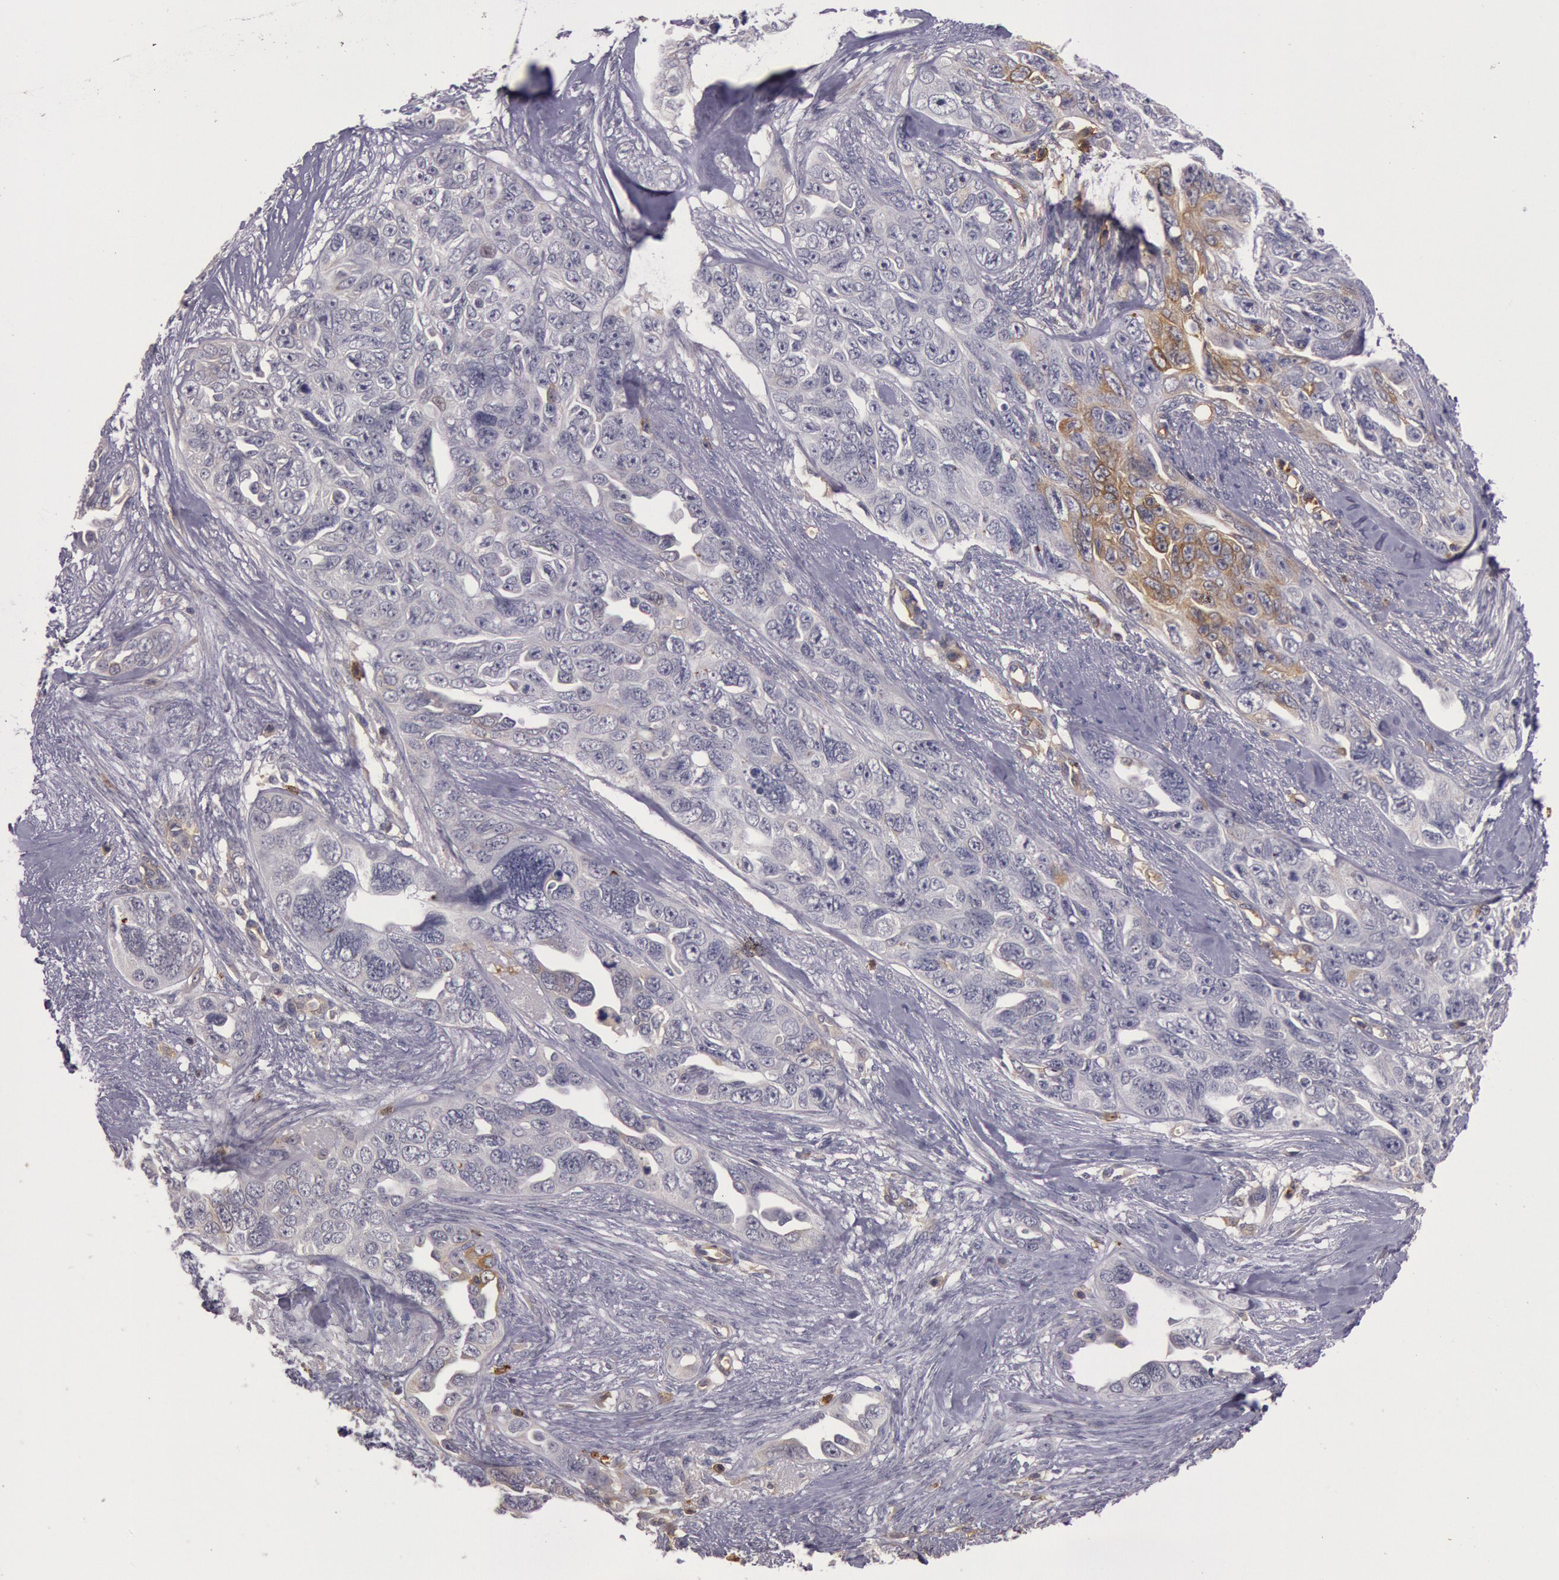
{"staining": {"intensity": "moderate", "quantity": "<25%", "location": "cytoplasmic/membranous"}, "tissue": "ovarian cancer", "cell_type": "Tumor cells", "image_type": "cancer", "snomed": [{"axis": "morphology", "description": "Cystadenocarcinoma, serous, NOS"}, {"axis": "topography", "description": "Ovary"}], "caption": "Immunohistochemistry photomicrograph of neoplastic tissue: ovarian cancer (serous cystadenocarcinoma) stained using IHC displays low levels of moderate protein expression localized specifically in the cytoplasmic/membranous of tumor cells, appearing as a cytoplasmic/membranous brown color.", "gene": "TRIB2", "patient": {"sex": "female", "age": 63}}